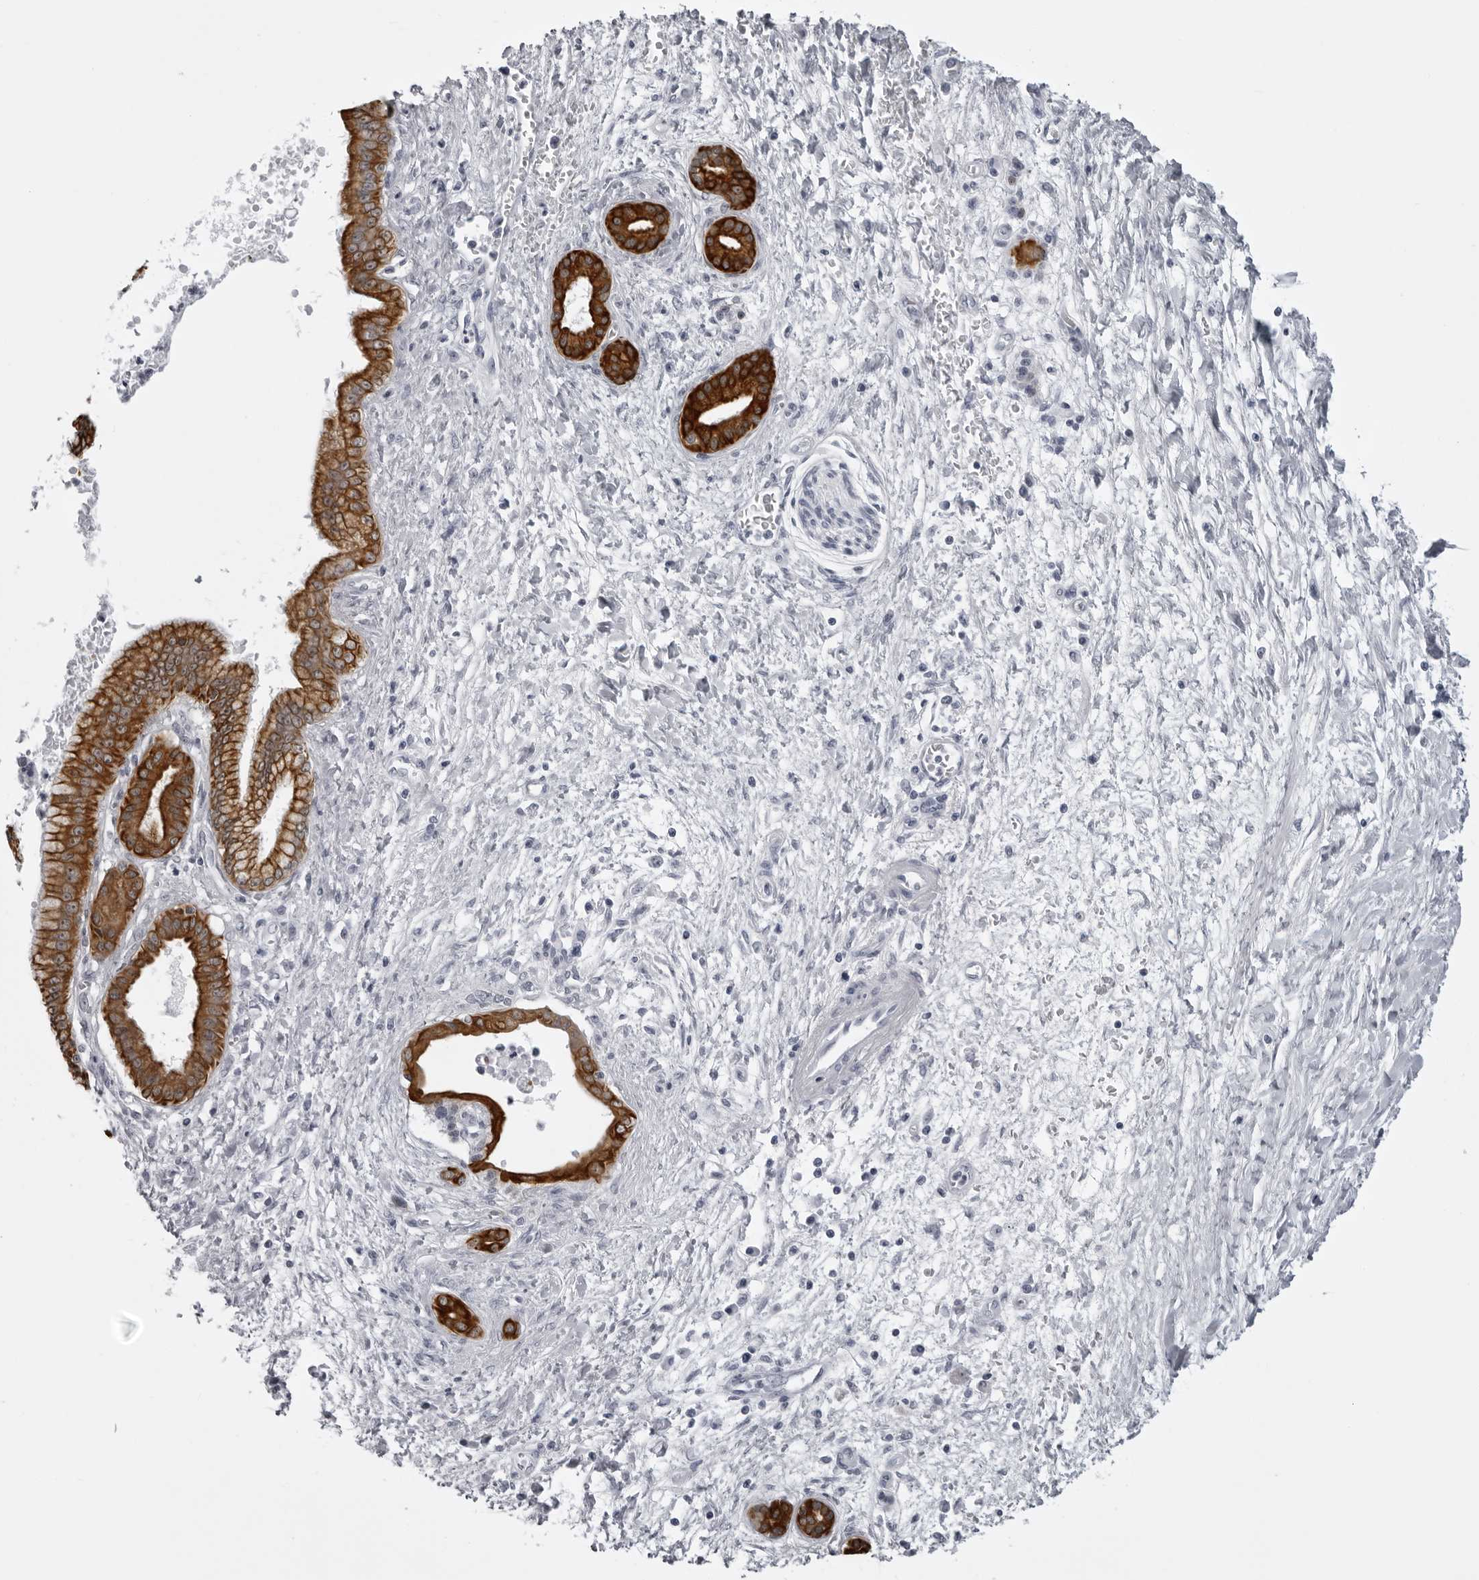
{"staining": {"intensity": "strong", "quantity": ">75%", "location": "cytoplasmic/membranous"}, "tissue": "pancreatic cancer", "cell_type": "Tumor cells", "image_type": "cancer", "snomed": [{"axis": "morphology", "description": "Adenocarcinoma, NOS"}, {"axis": "topography", "description": "Pancreas"}], "caption": "About >75% of tumor cells in pancreatic adenocarcinoma show strong cytoplasmic/membranous protein positivity as visualized by brown immunohistochemical staining.", "gene": "UROD", "patient": {"sex": "male", "age": 59}}